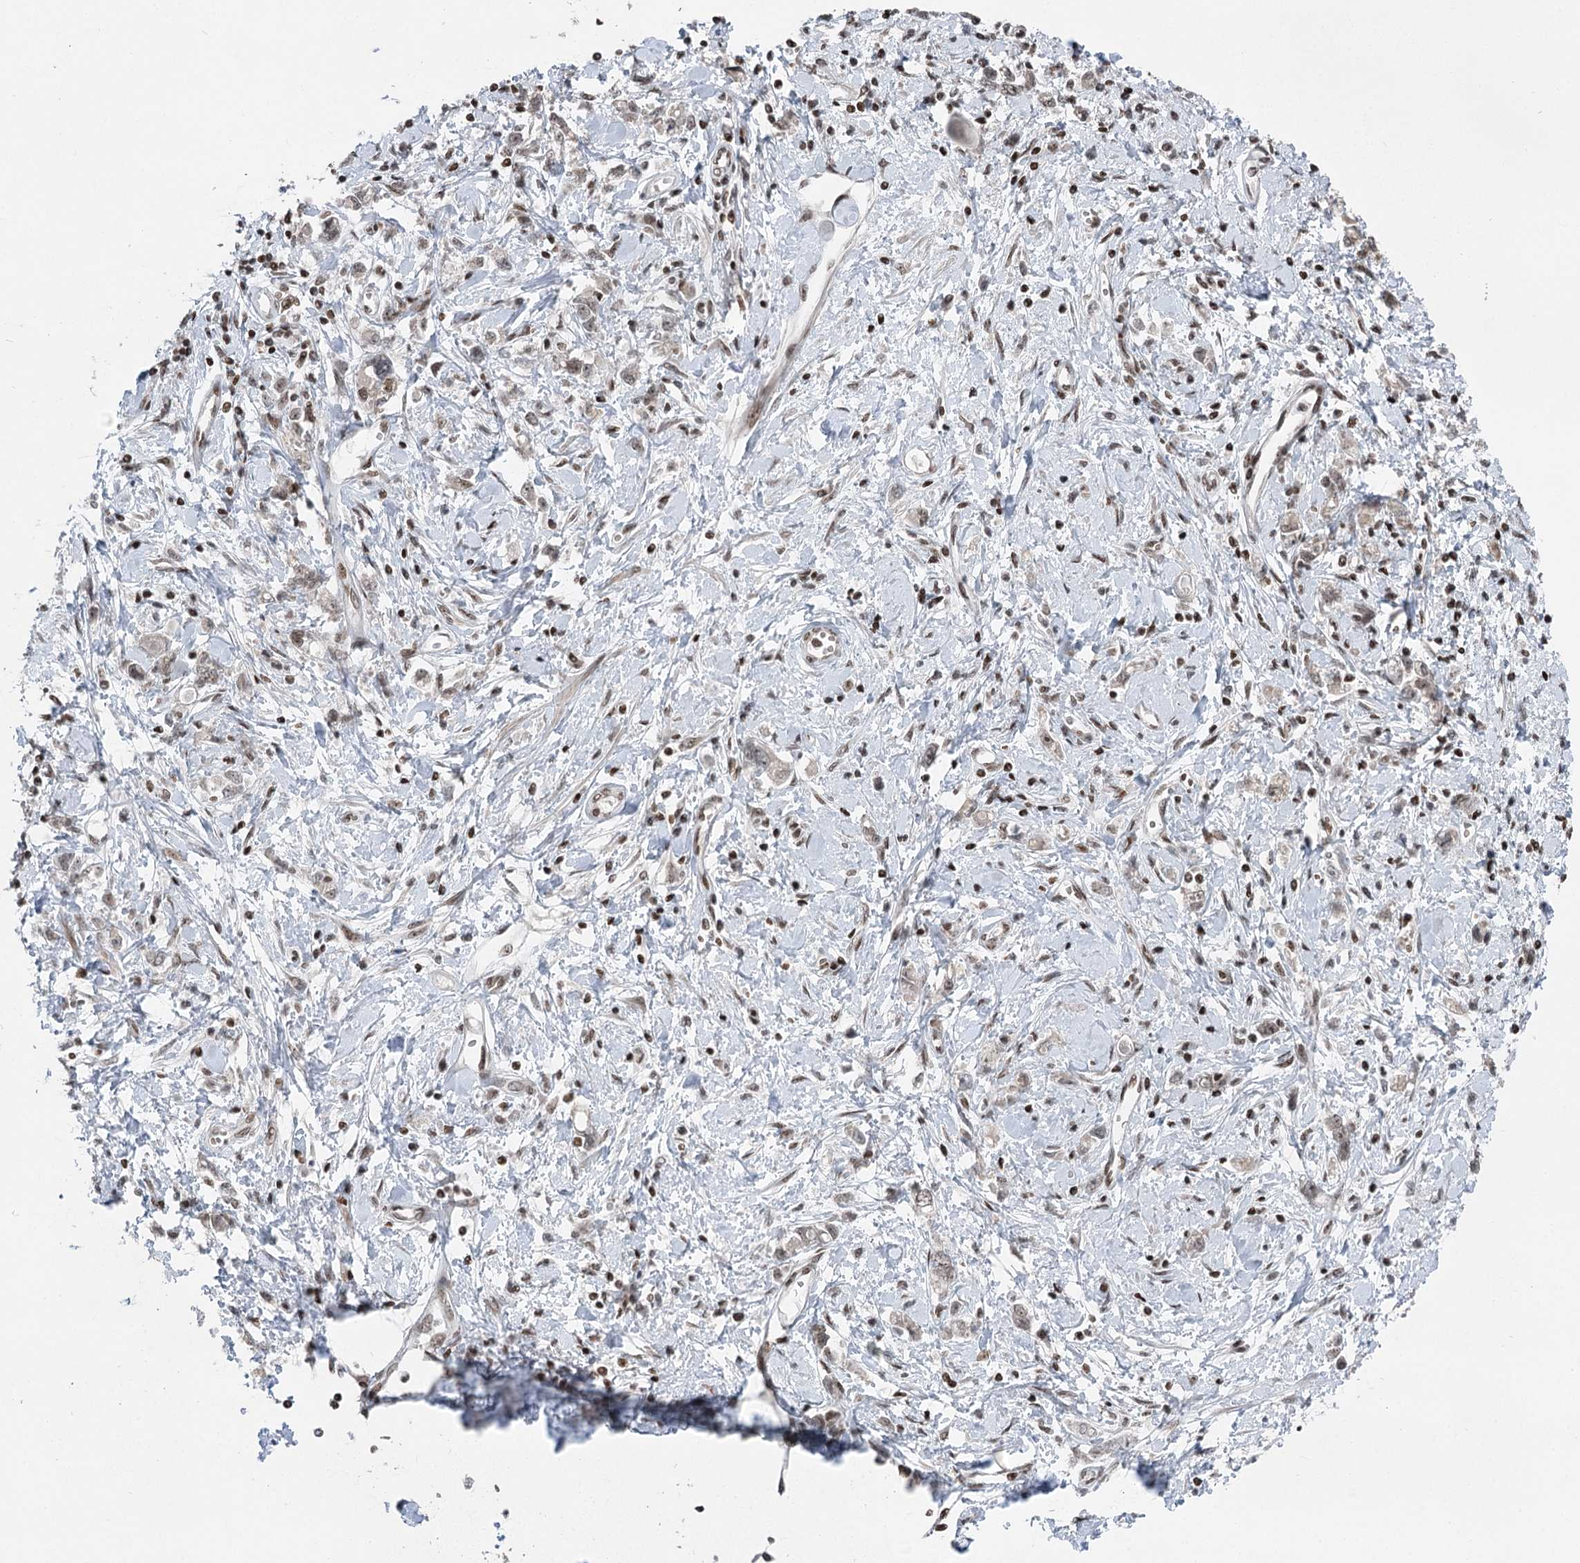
{"staining": {"intensity": "weak", "quantity": ">75%", "location": "nuclear"}, "tissue": "stomach cancer", "cell_type": "Tumor cells", "image_type": "cancer", "snomed": [{"axis": "morphology", "description": "Adenocarcinoma, NOS"}, {"axis": "topography", "description": "Stomach"}], "caption": "There is low levels of weak nuclear expression in tumor cells of stomach adenocarcinoma, as demonstrated by immunohistochemical staining (brown color).", "gene": "CGGBP1", "patient": {"sex": "female", "age": 76}}